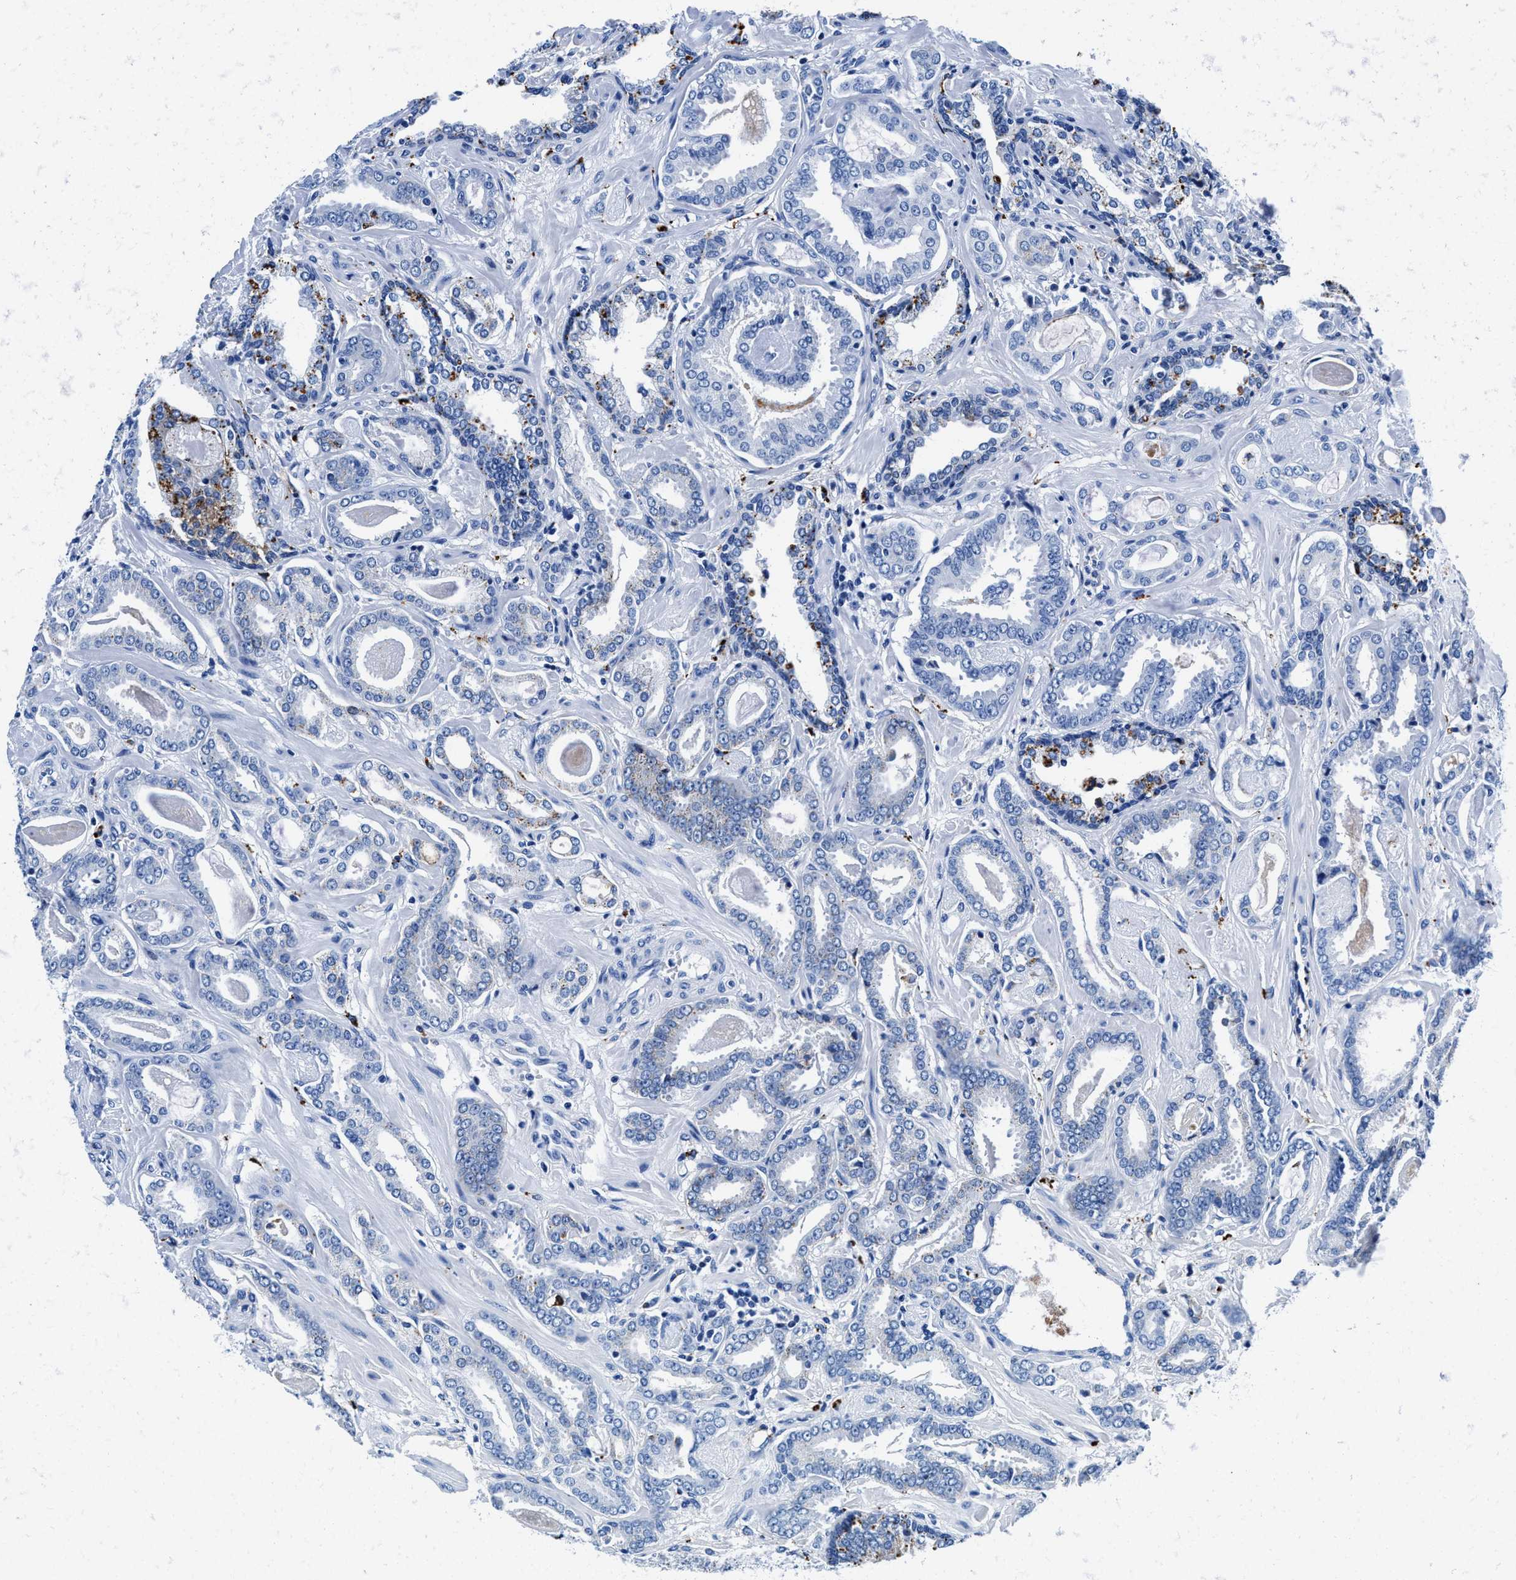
{"staining": {"intensity": "negative", "quantity": "none", "location": "none"}, "tissue": "prostate cancer", "cell_type": "Tumor cells", "image_type": "cancer", "snomed": [{"axis": "morphology", "description": "Adenocarcinoma, Low grade"}, {"axis": "topography", "description": "Prostate"}], "caption": "This is an immunohistochemistry (IHC) photomicrograph of human prostate cancer. There is no positivity in tumor cells.", "gene": "OR14K1", "patient": {"sex": "male", "age": 53}}